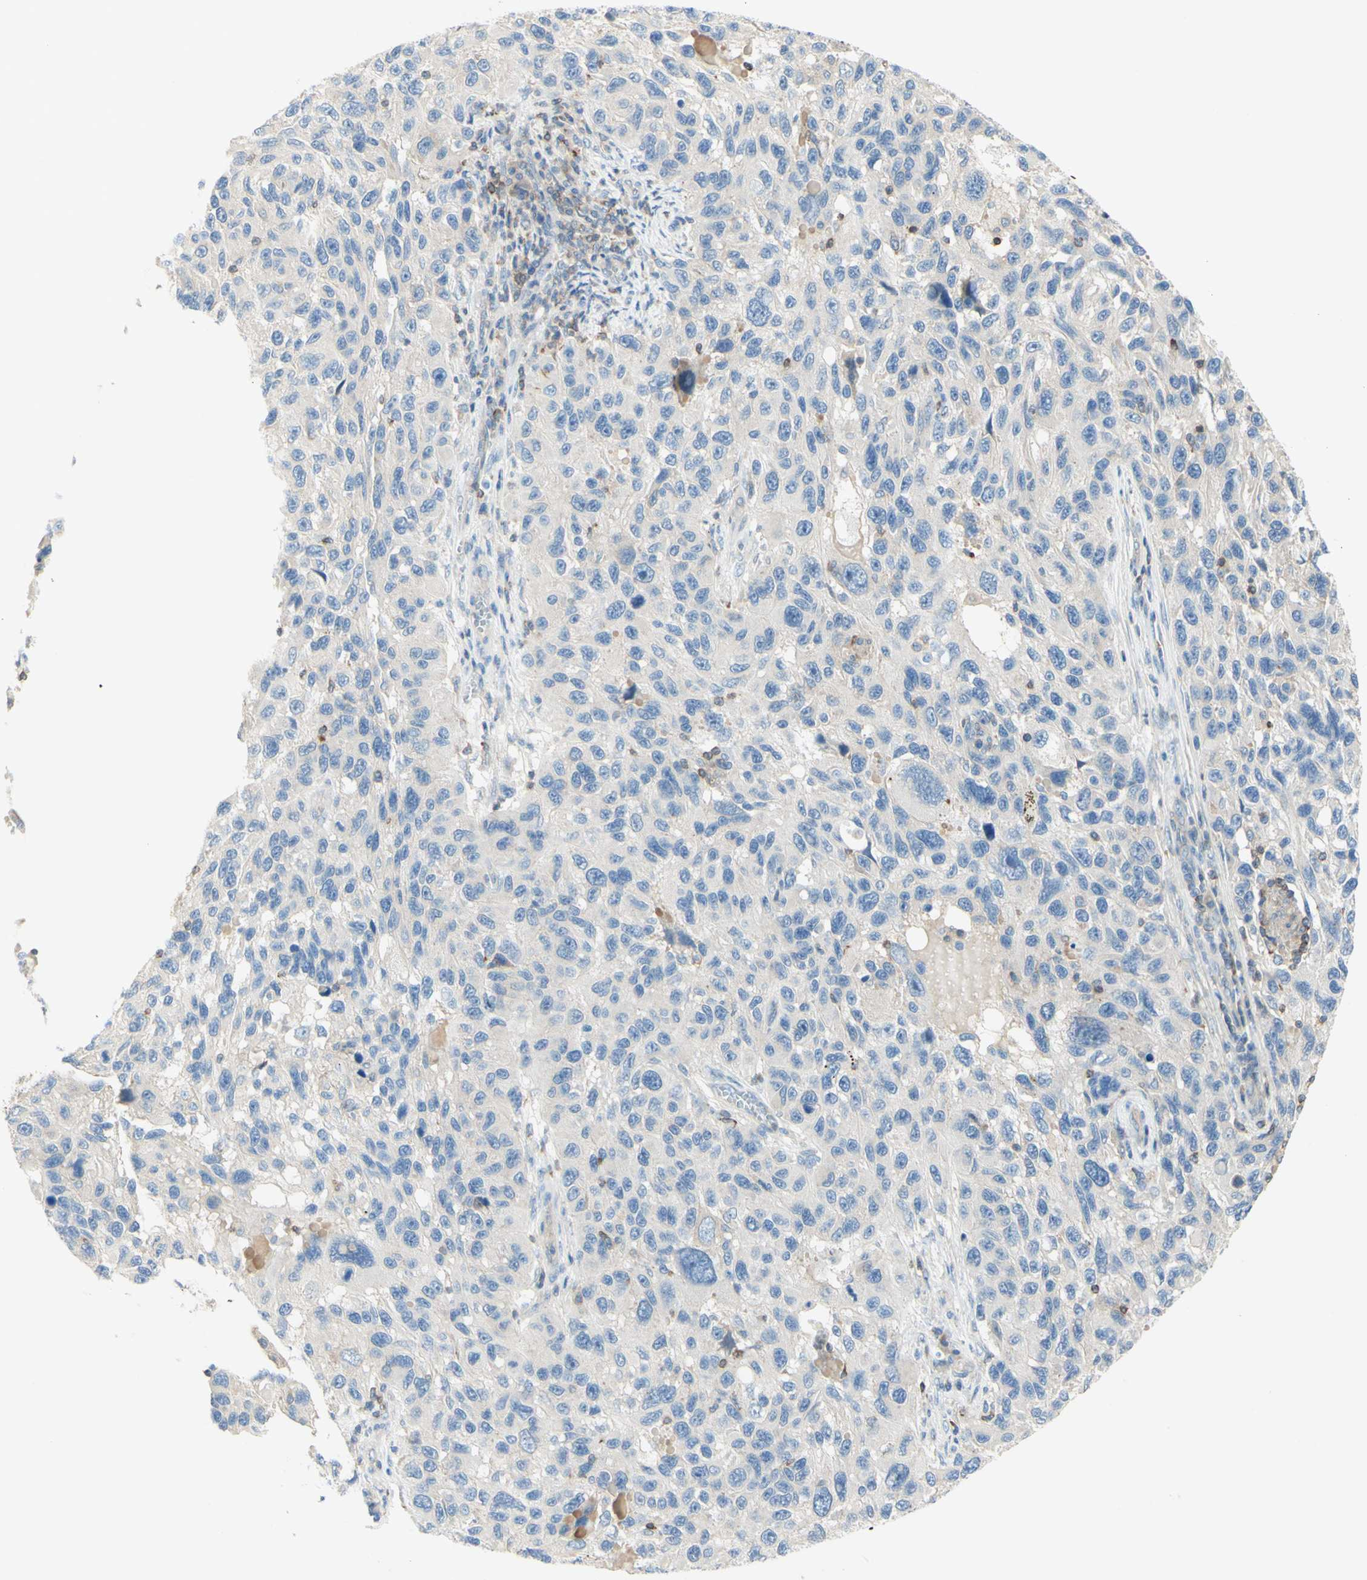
{"staining": {"intensity": "negative", "quantity": "none", "location": "none"}, "tissue": "melanoma", "cell_type": "Tumor cells", "image_type": "cancer", "snomed": [{"axis": "morphology", "description": "Malignant melanoma, NOS"}, {"axis": "topography", "description": "Skin"}], "caption": "Immunohistochemistry (IHC) of melanoma displays no expression in tumor cells.", "gene": "MTM1", "patient": {"sex": "male", "age": 53}}